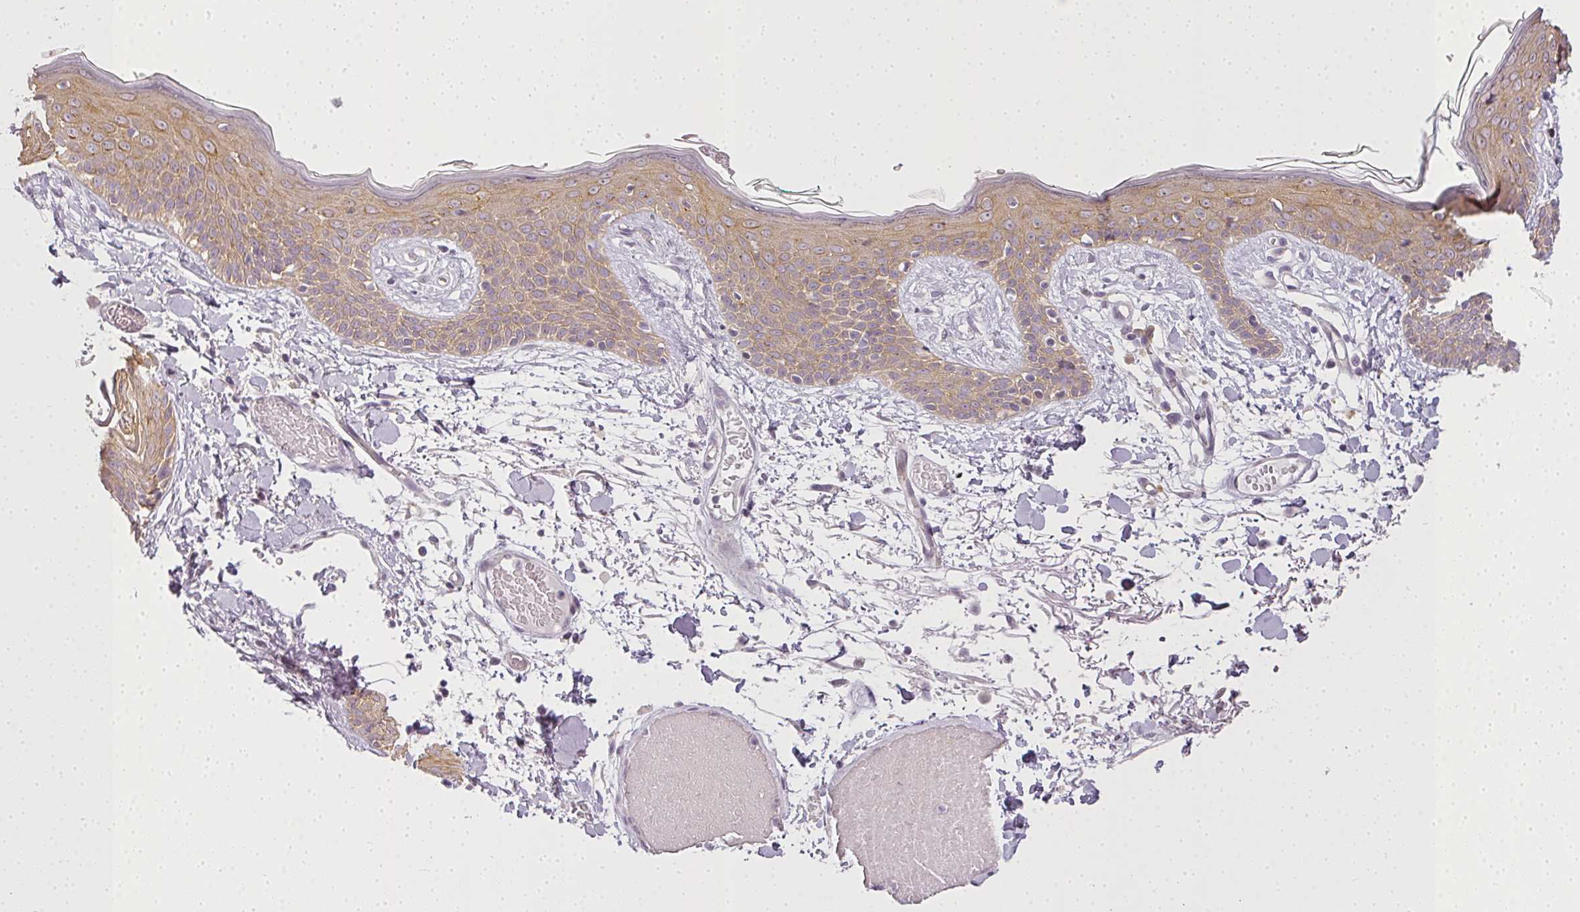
{"staining": {"intensity": "negative", "quantity": "none", "location": "none"}, "tissue": "skin", "cell_type": "Fibroblasts", "image_type": "normal", "snomed": [{"axis": "morphology", "description": "Normal tissue, NOS"}, {"axis": "topography", "description": "Skin"}], "caption": "Skin stained for a protein using immunohistochemistry shows no staining fibroblasts.", "gene": "MED19", "patient": {"sex": "male", "age": 79}}